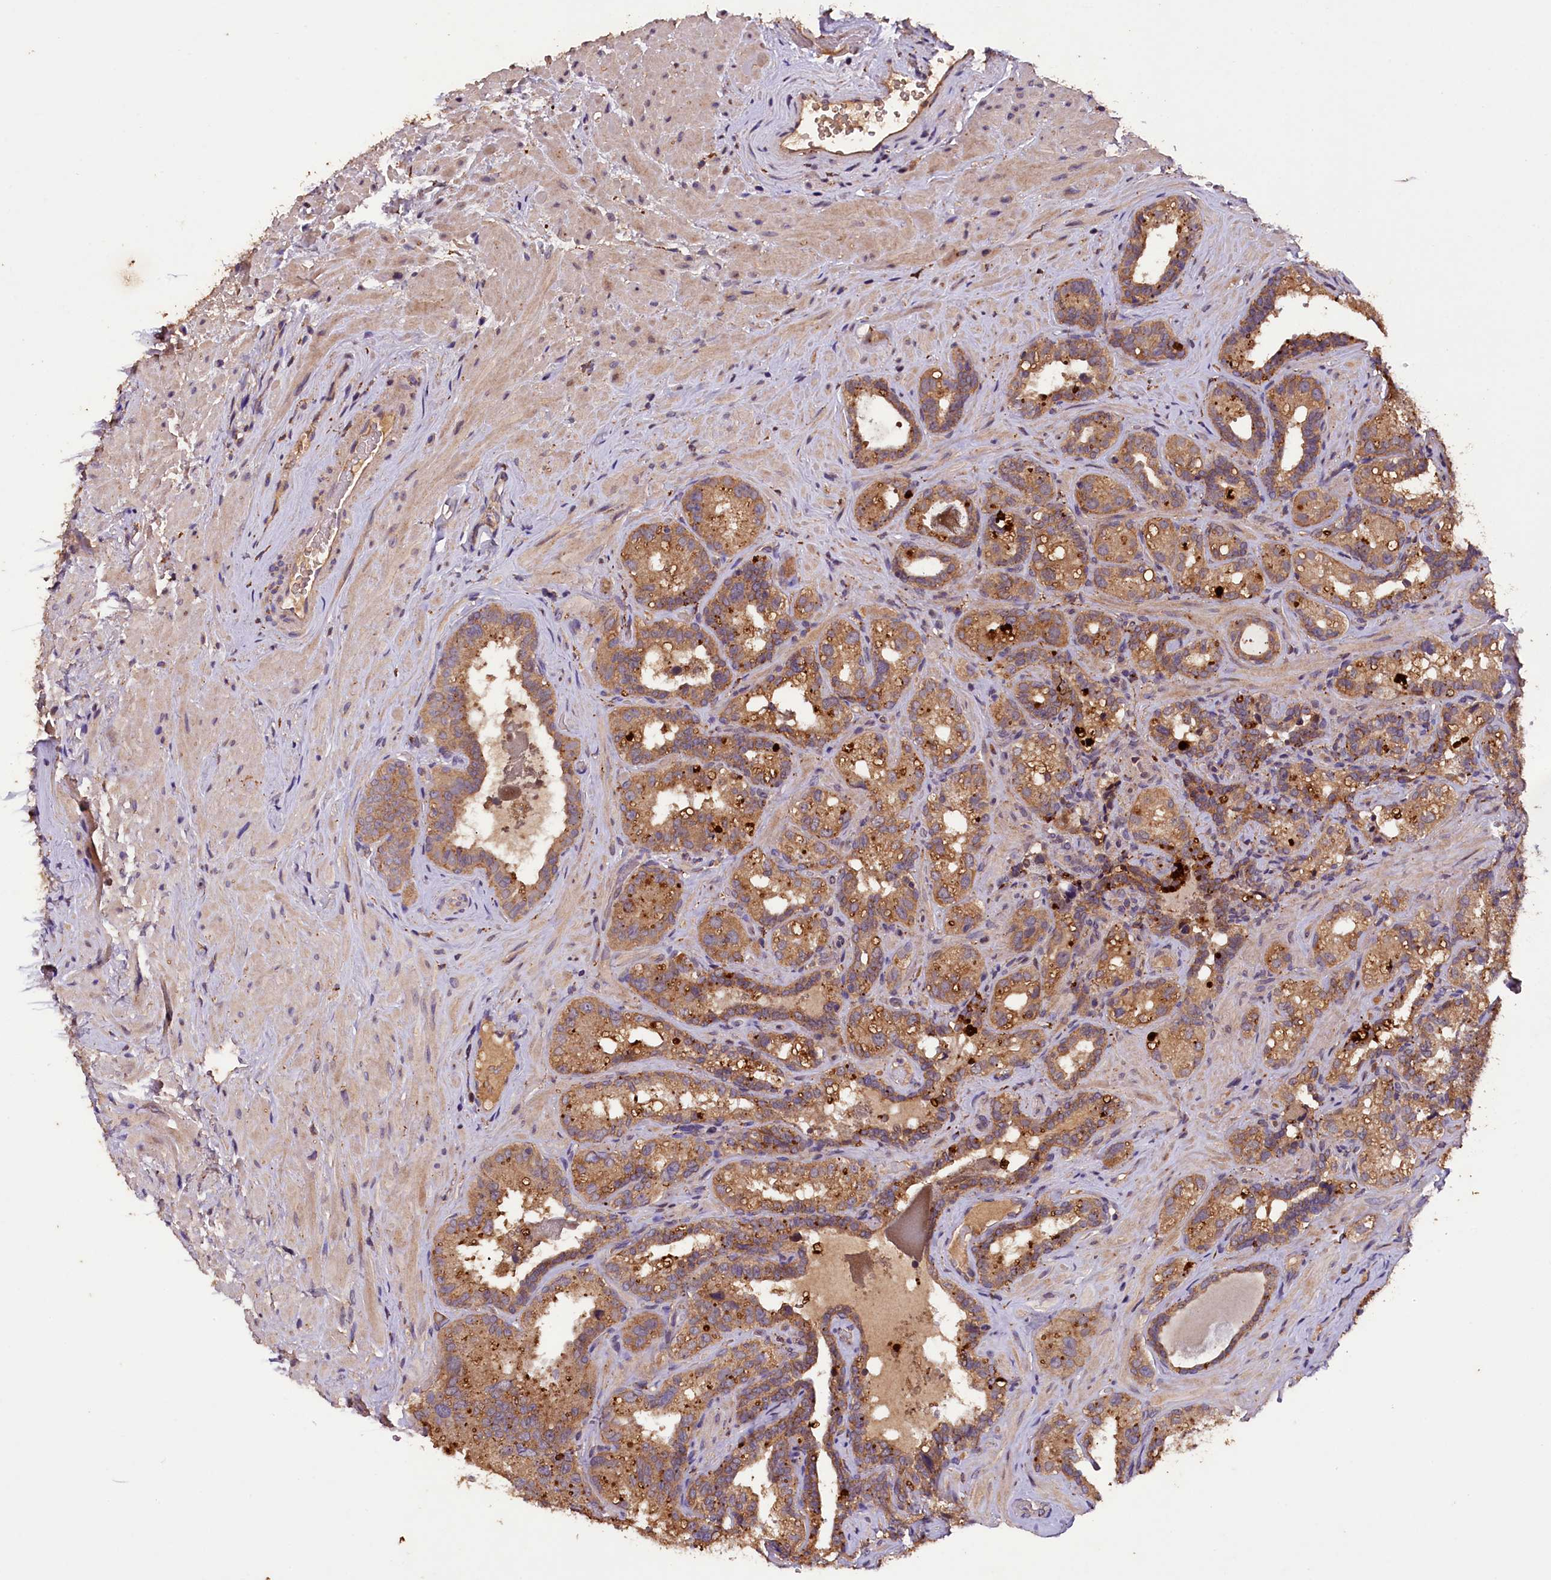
{"staining": {"intensity": "moderate", "quantity": ">75%", "location": "cytoplasmic/membranous"}, "tissue": "seminal vesicle", "cell_type": "Glandular cells", "image_type": "normal", "snomed": [{"axis": "morphology", "description": "Normal tissue, NOS"}, {"axis": "topography", "description": "Seminal veicle"}, {"axis": "topography", "description": "Peripheral nerve tissue"}], "caption": "This micrograph demonstrates immunohistochemistry staining of normal human seminal vesicle, with medium moderate cytoplasmic/membranous staining in approximately >75% of glandular cells.", "gene": "PLXNB1", "patient": {"sex": "male", "age": 67}}